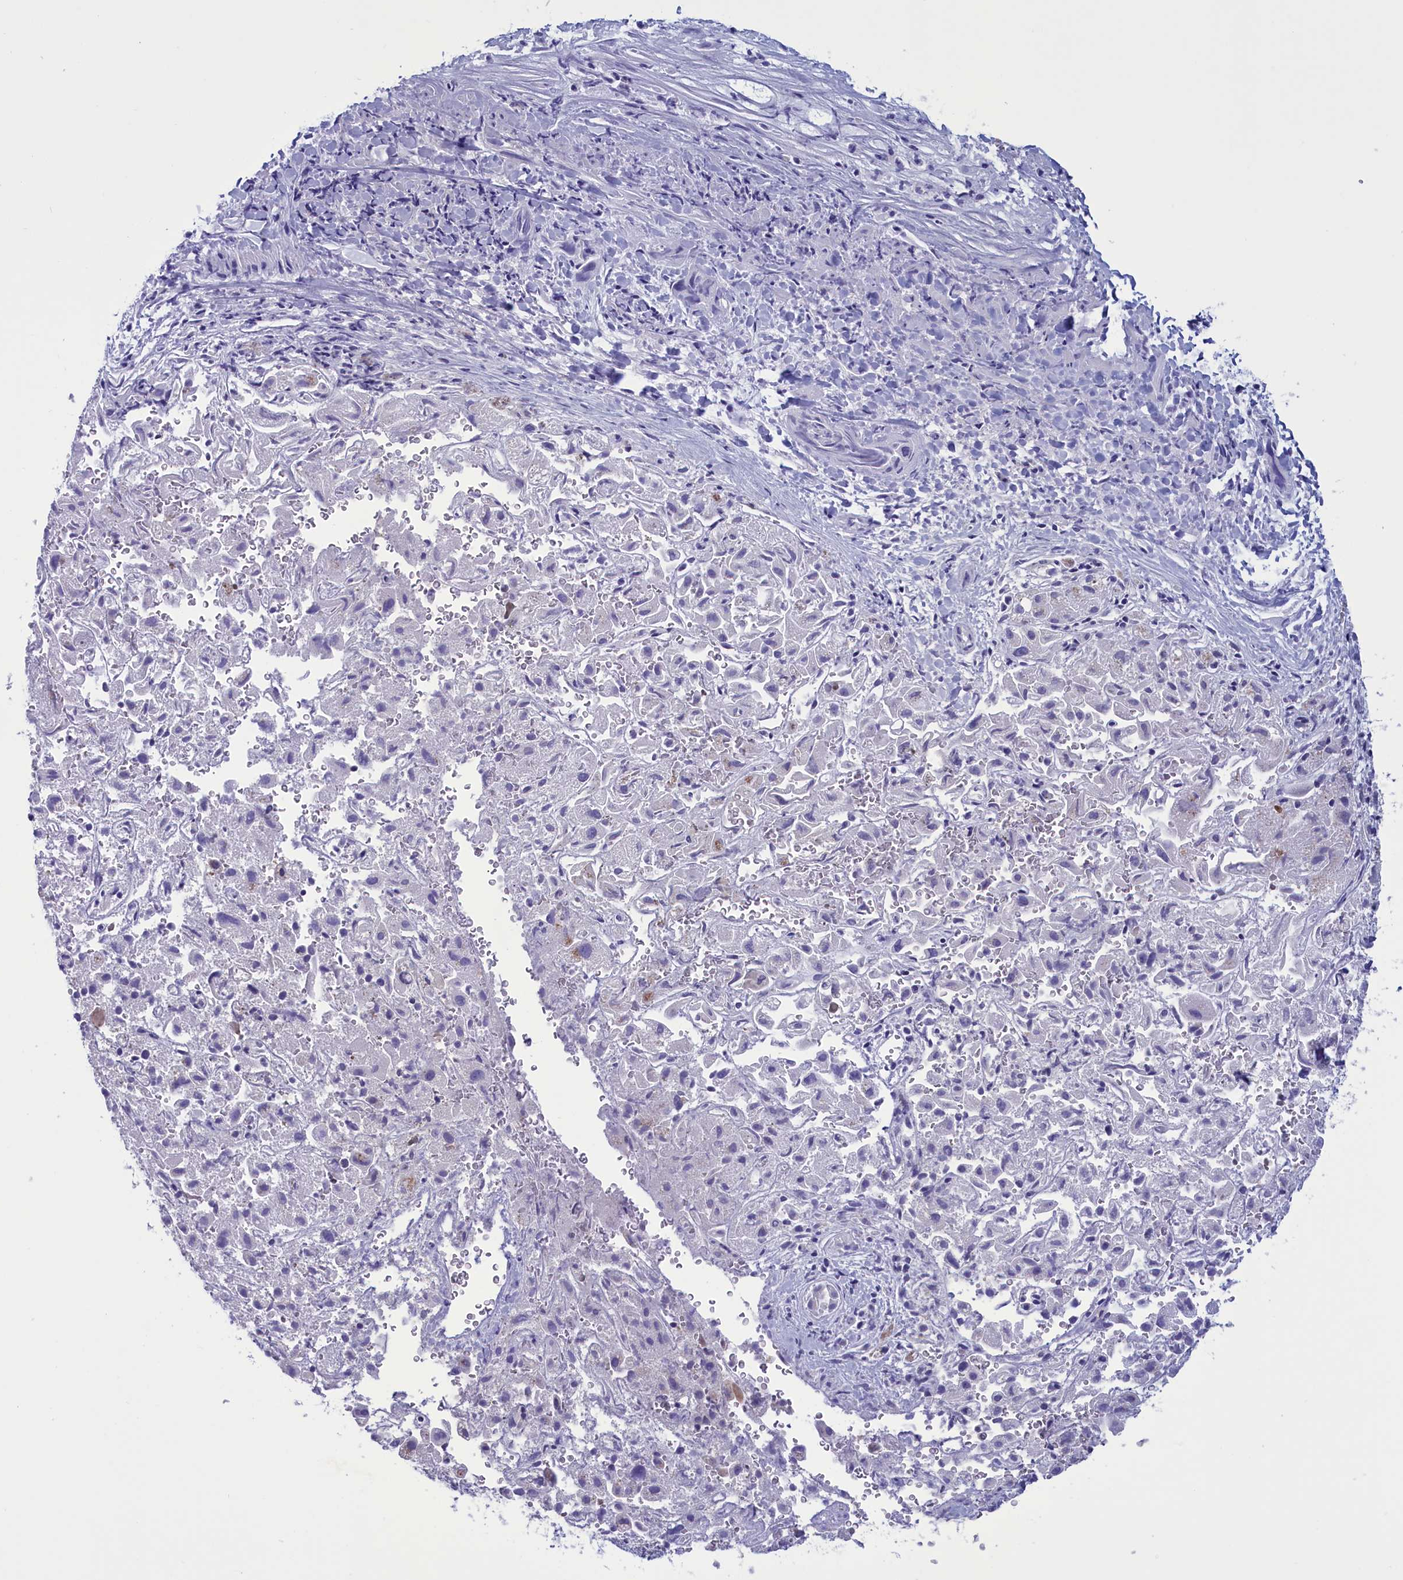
{"staining": {"intensity": "weak", "quantity": "<25%", "location": "cytoplasmic/membranous,nuclear"}, "tissue": "liver cancer", "cell_type": "Tumor cells", "image_type": "cancer", "snomed": [{"axis": "morphology", "description": "Cholangiocarcinoma"}, {"axis": "topography", "description": "Liver"}], "caption": "Protein analysis of liver cancer displays no significant positivity in tumor cells.", "gene": "PARS2", "patient": {"sex": "female", "age": 52}}